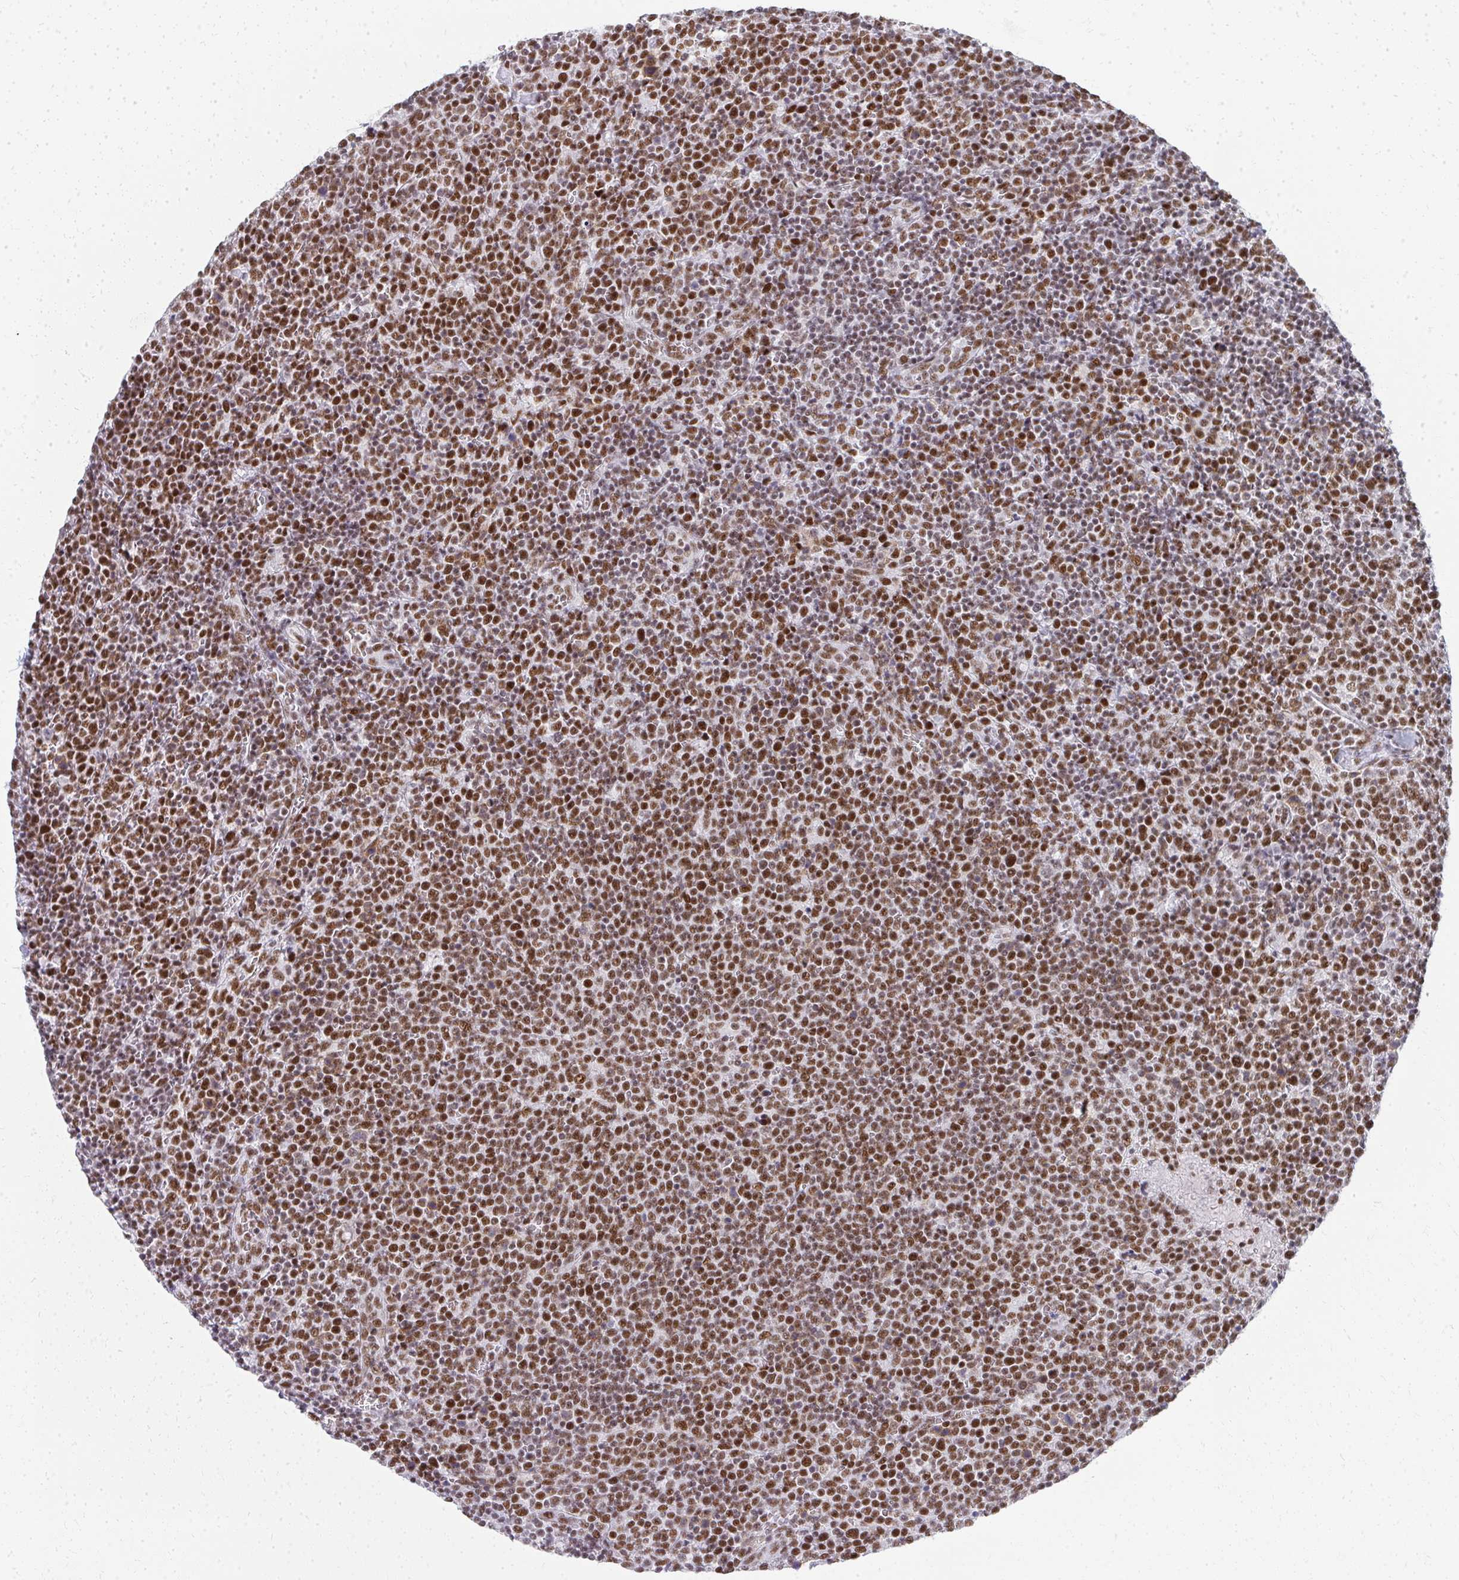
{"staining": {"intensity": "moderate", "quantity": ">75%", "location": "nuclear"}, "tissue": "lymphoma", "cell_type": "Tumor cells", "image_type": "cancer", "snomed": [{"axis": "morphology", "description": "Malignant lymphoma, non-Hodgkin's type, High grade"}, {"axis": "topography", "description": "Lymph node"}], "caption": "High-magnification brightfield microscopy of lymphoma stained with DAB (brown) and counterstained with hematoxylin (blue). tumor cells exhibit moderate nuclear positivity is seen in about>75% of cells.", "gene": "CREBBP", "patient": {"sex": "male", "age": 61}}